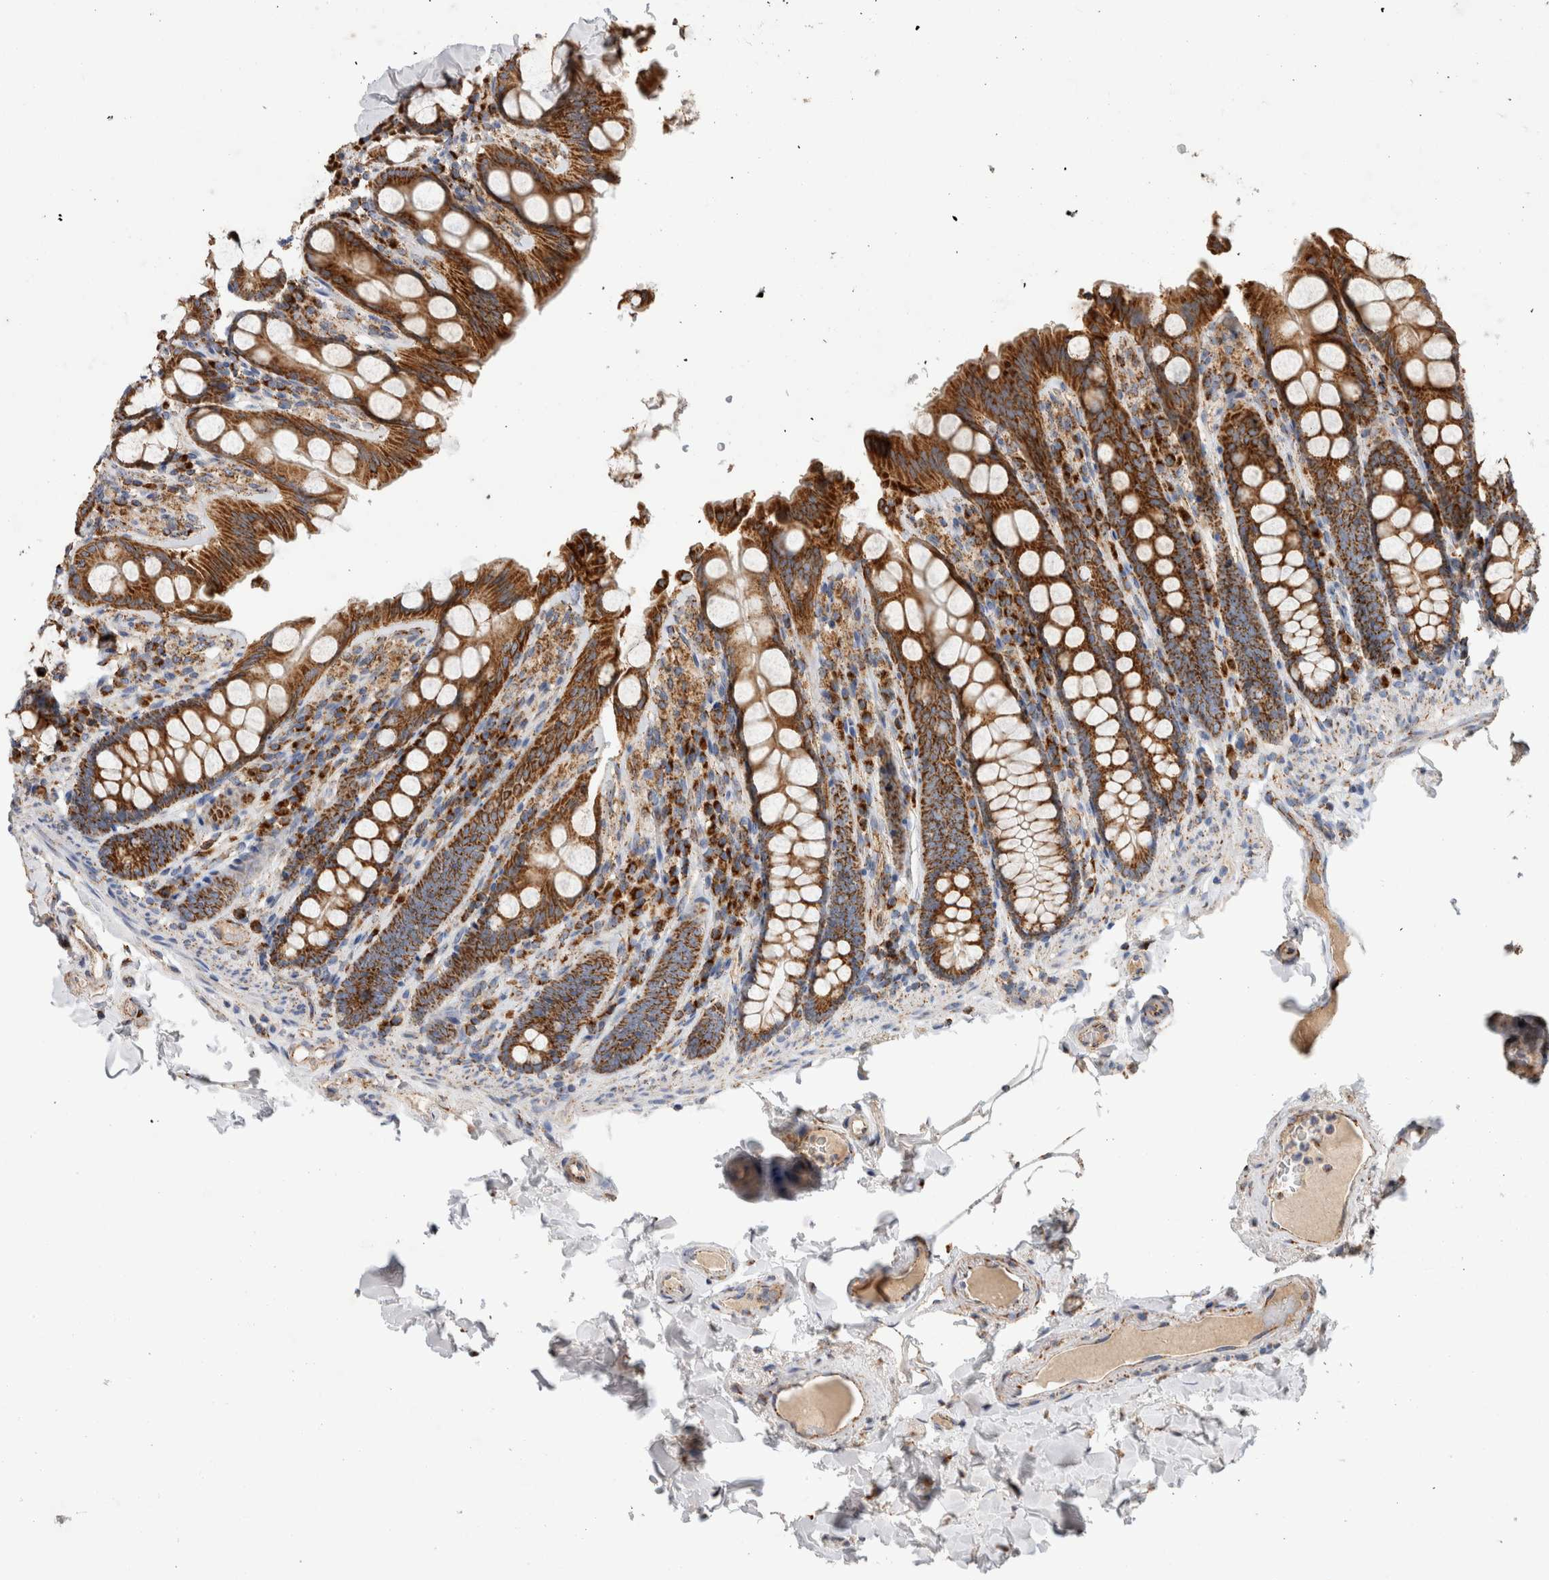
{"staining": {"intensity": "moderate", "quantity": ">75%", "location": "cytoplasmic/membranous"}, "tissue": "colon", "cell_type": "Endothelial cells", "image_type": "normal", "snomed": [{"axis": "morphology", "description": "Normal tissue, NOS"}, {"axis": "topography", "description": "Colon"}, {"axis": "topography", "description": "Peripheral nerve tissue"}], "caption": "Immunohistochemistry (IHC) histopathology image of benign human colon stained for a protein (brown), which demonstrates medium levels of moderate cytoplasmic/membranous expression in approximately >75% of endothelial cells.", "gene": "IARS2", "patient": {"sex": "female", "age": 61}}